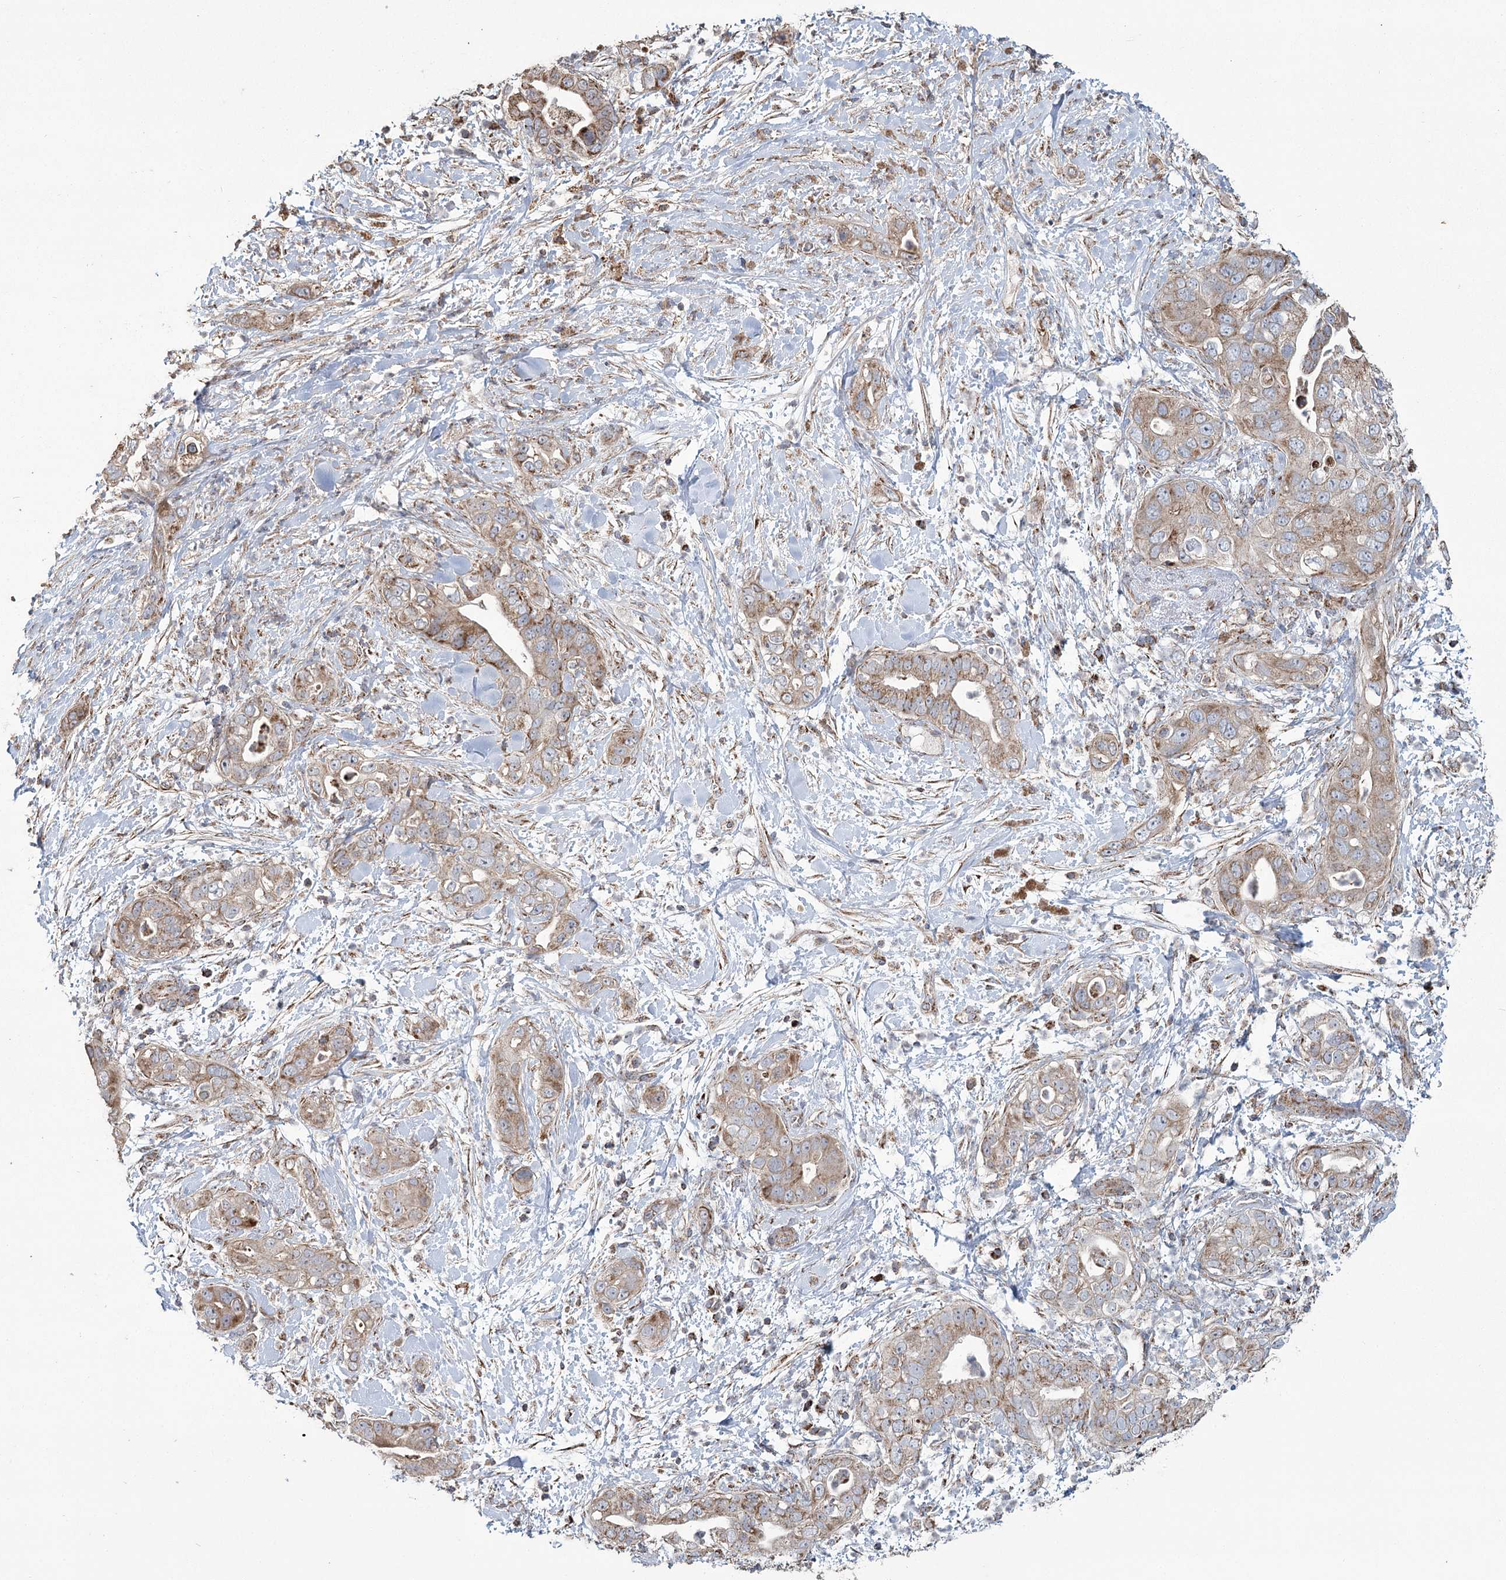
{"staining": {"intensity": "moderate", "quantity": "25%-75%", "location": "cytoplasmic/membranous"}, "tissue": "pancreatic cancer", "cell_type": "Tumor cells", "image_type": "cancer", "snomed": [{"axis": "morphology", "description": "Adenocarcinoma, NOS"}, {"axis": "topography", "description": "Pancreas"}], "caption": "Immunohistochemical staining of human pancreatic cancer (adenocarcinoma) displays moderate cytoplasmic/membranous protein expression in approximately 25%-75% of tumor cells. (DAB (3,3'-diaminobenzidine) = brown stain, brightfield microscopy at high magnification).", "gene": "RANBP3L", "patient": {"sex": "female", "age": 78}}